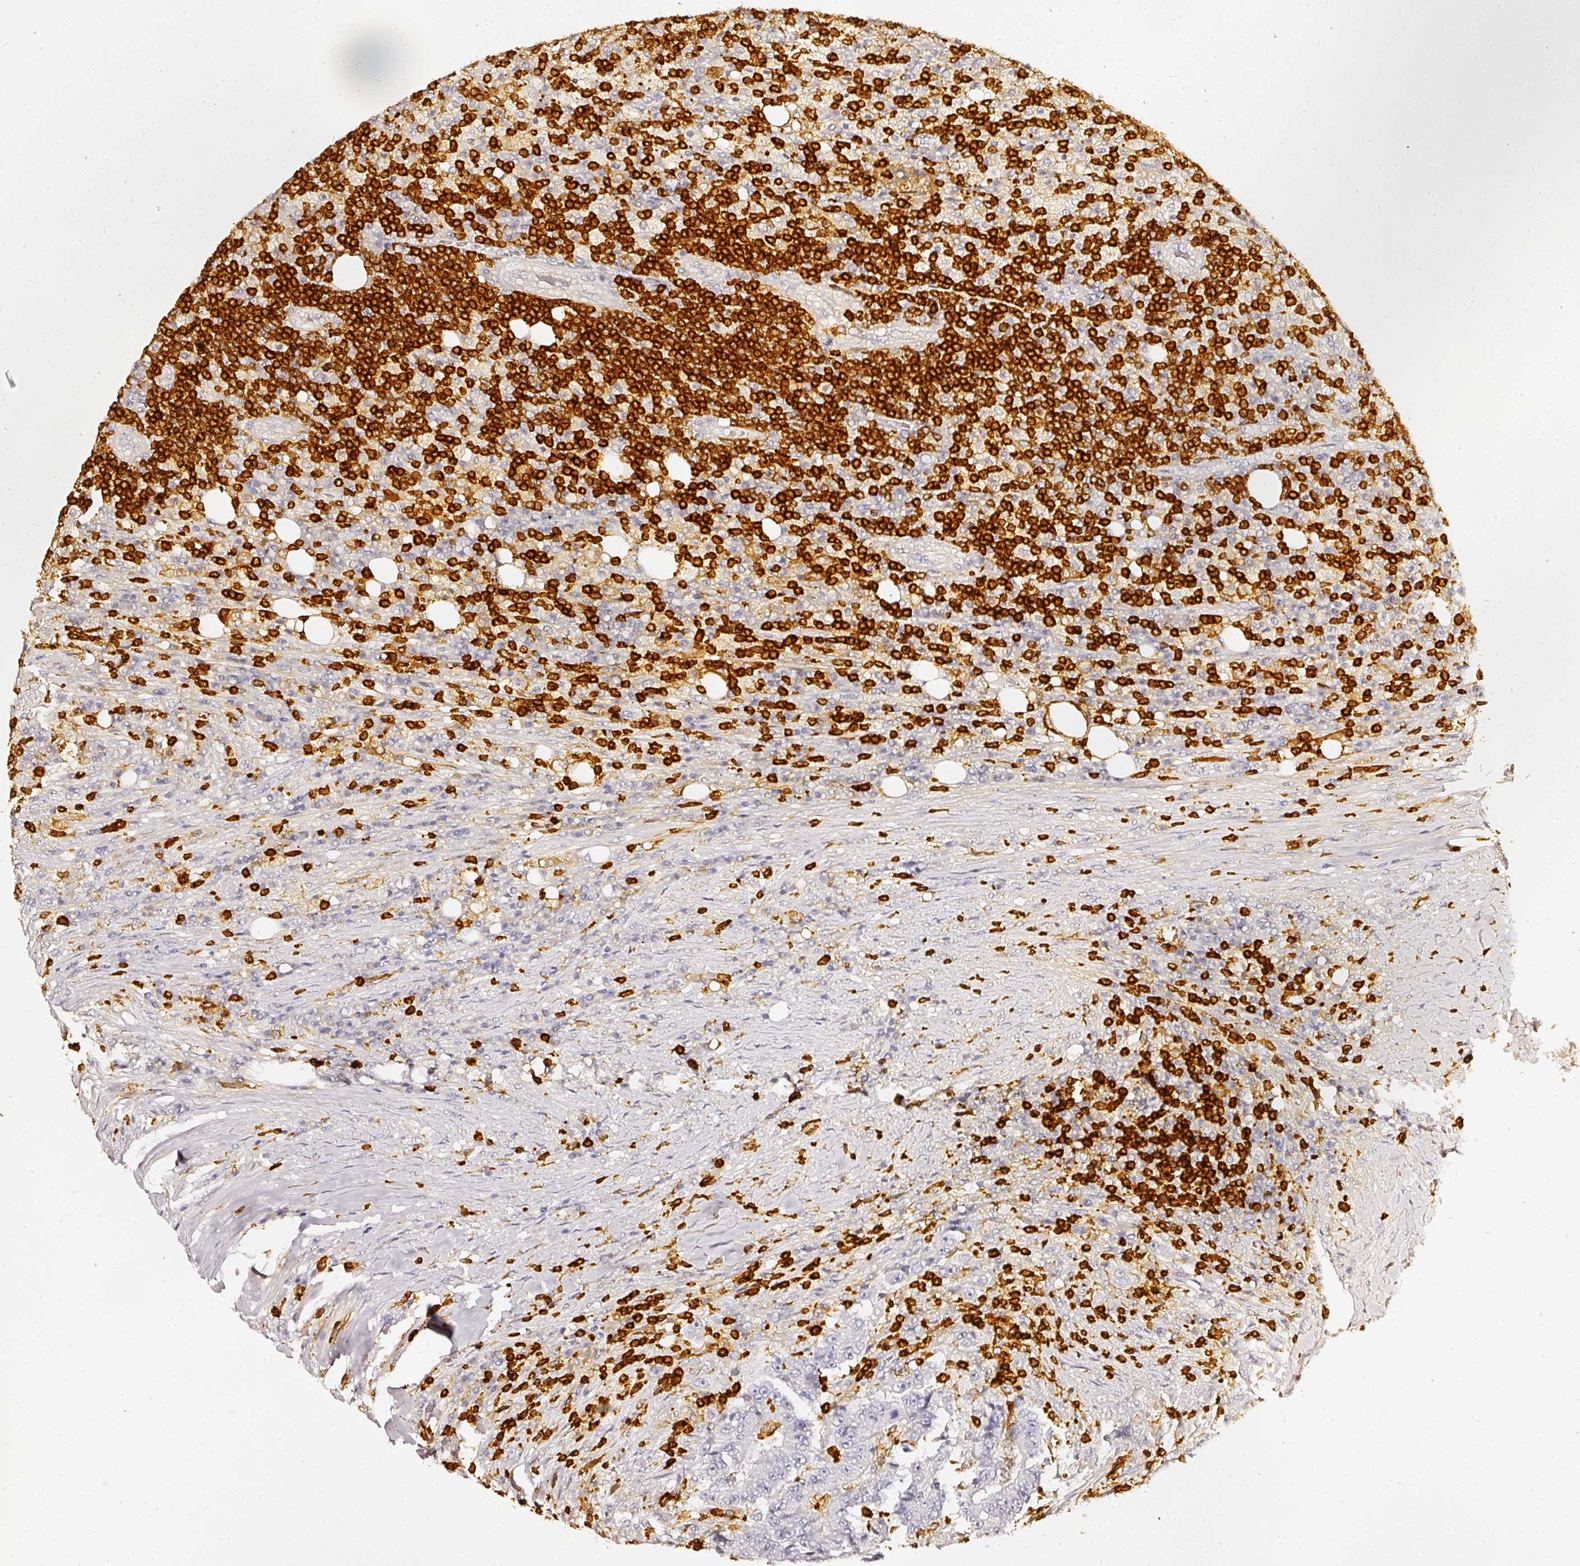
{"staining": {"intensity": "negative", "quantity": "none", "location": "none"}, "tissue": "colorectal cancer", "cell_type": "Tumor cells", "image_type": "cancer", "snomed": [{"axis": "morphology", "description": "Adenocarcinoma, NOS"}, {"axis": "topography", "description": "Colon"}], "caption": "Immunohistochemistry (IHC) of colorectal adenocarcinoma reveals no expression in tumor cells.", "gene": "EVL", "patient": {"sex": "male", "age": 83}}